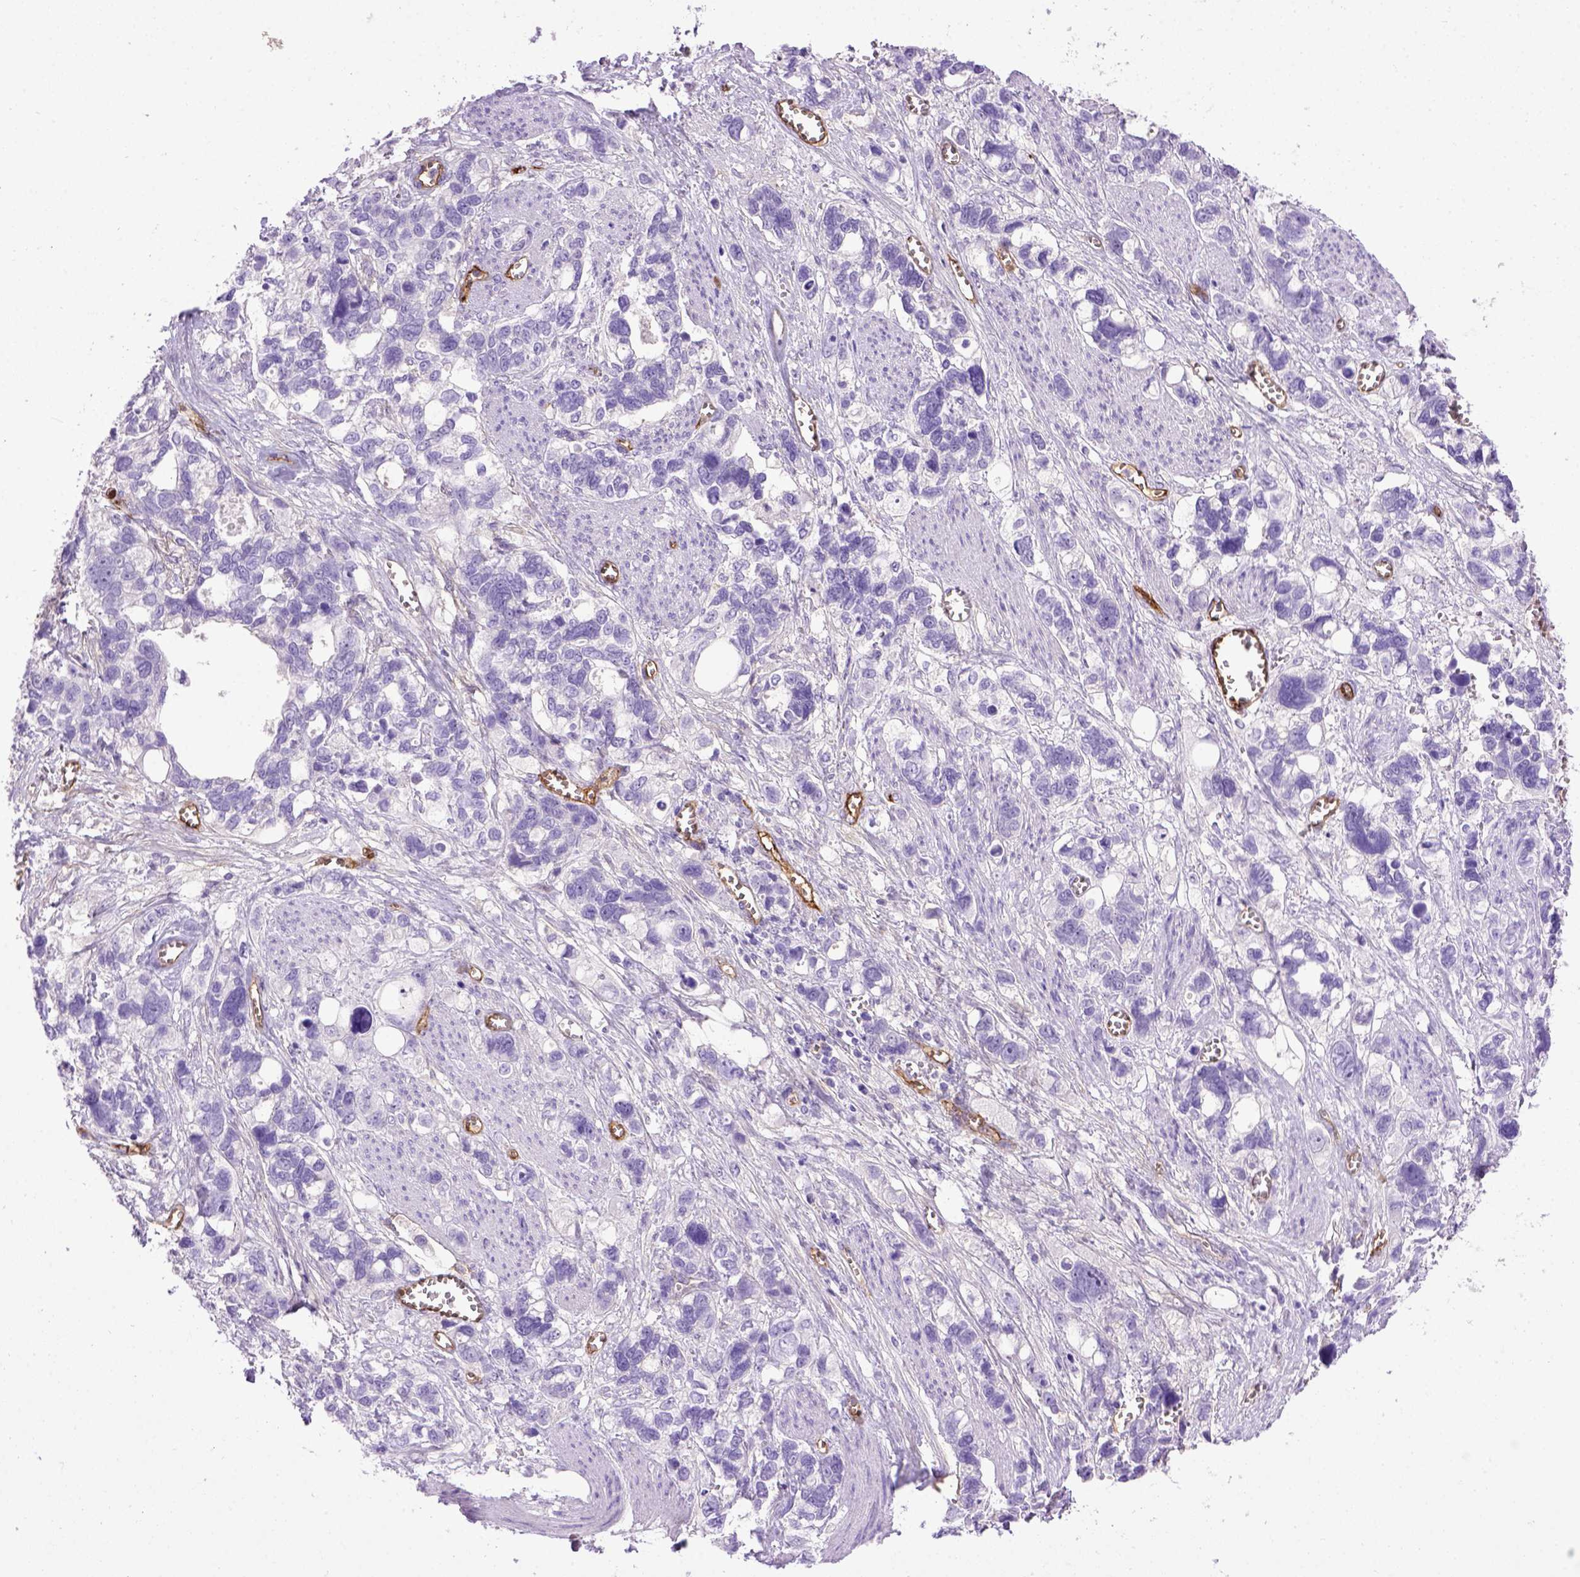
{"staining": {"intensity": "negative", "quantity": "none", "location": "none"}, "tissue": "stomach cancer", "cell_type": "Tumor cells", "image_type": "cancer", "snomed": [{"axis": "morphology", "description": "Adenocarcinoma, NOS"}, {"axis": "topography", "description": "Stomach, upper"}], "caption": "This is an IHC histopathology image of human adenocarcinoma (stomach). There is no staining in tumor cells.", "gene": "ENG", "patient": {"sex": "female", "age": 81}}